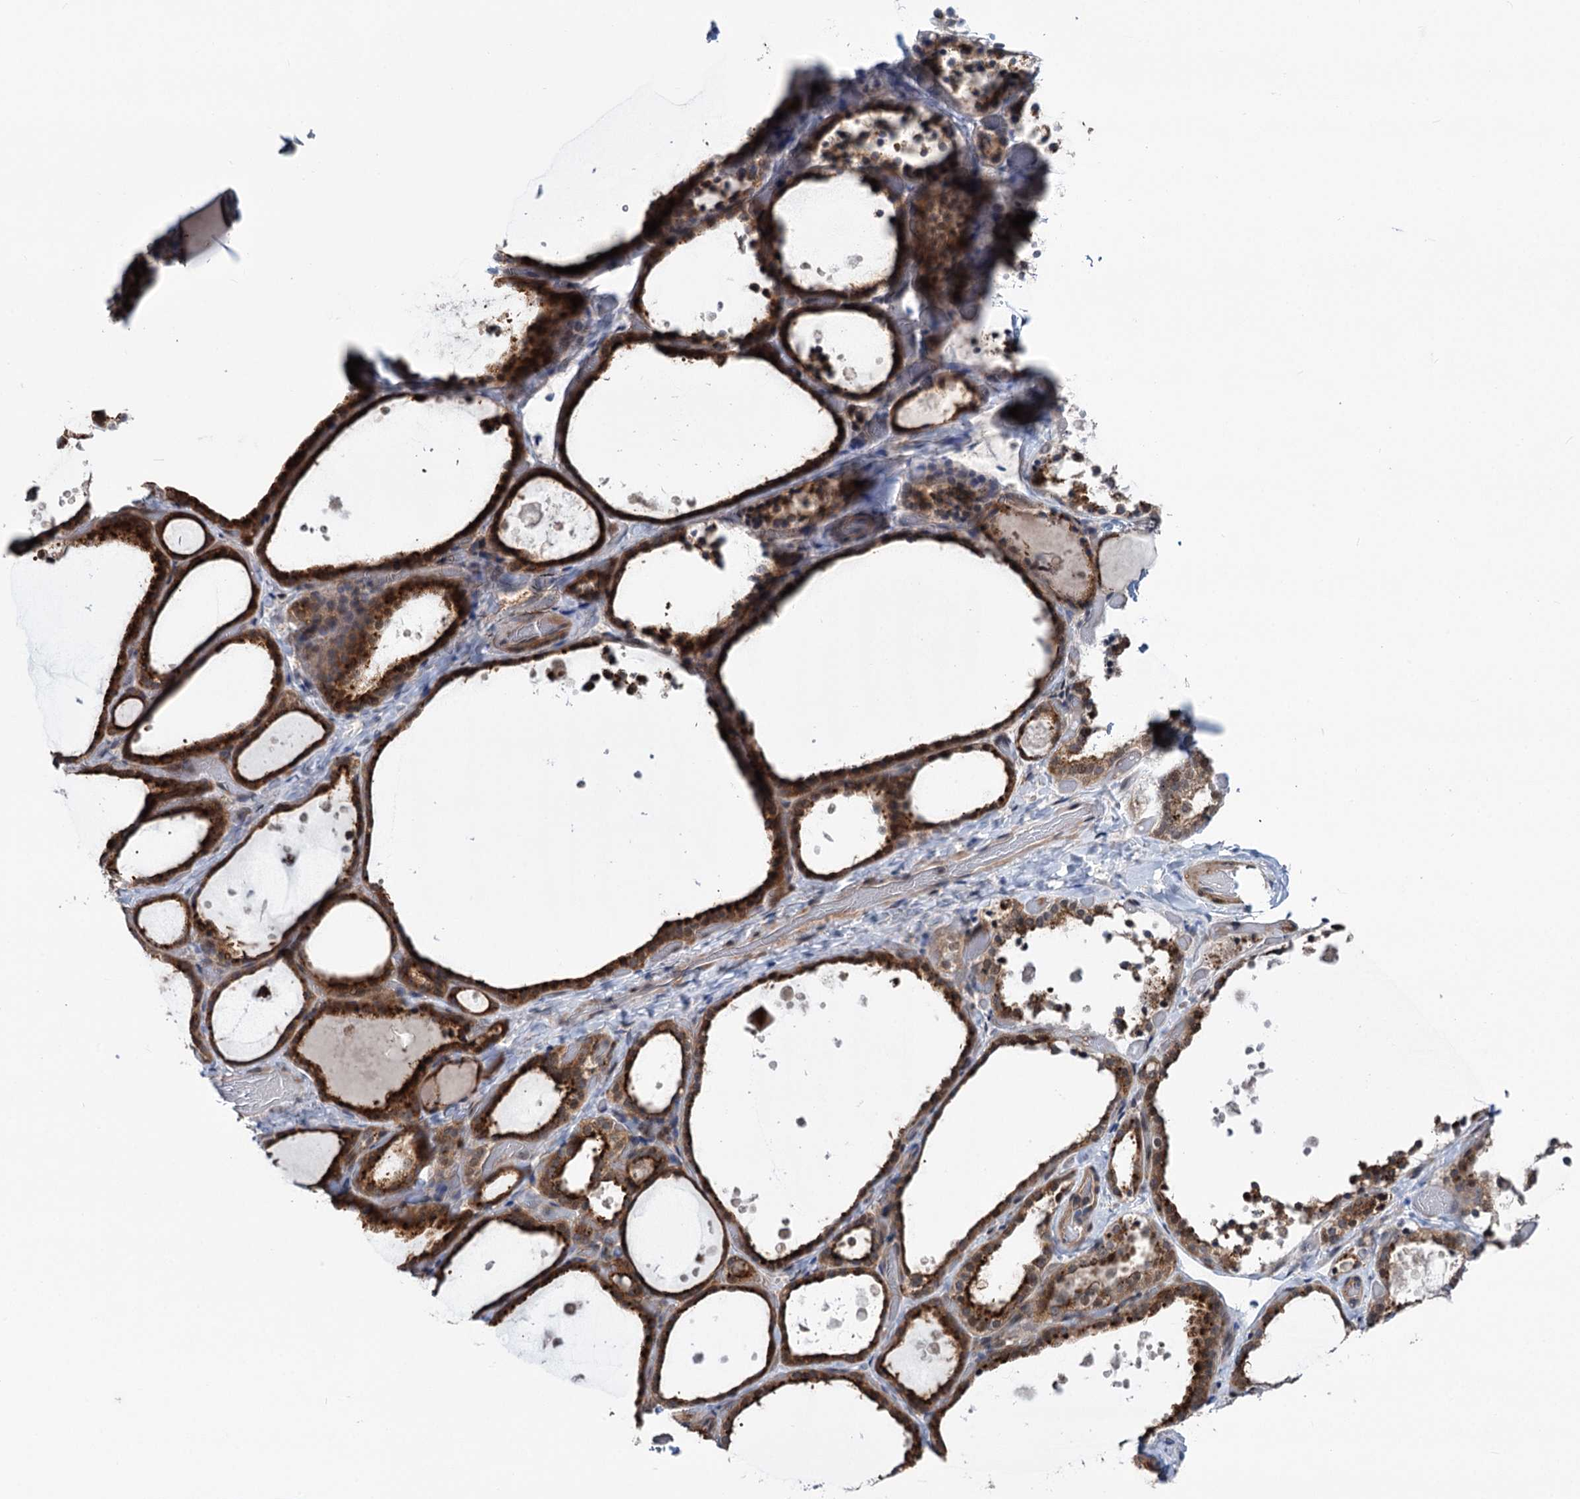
{"staining": {"intensity": "strong", "quantity": ">75%", "location": "cytoplasmic/membranous,nuclear"}, "tissue": "thyroid gland", "cell_type": "Glandular cells", "image_type": "normal", "snomed": [{"axis": "morphology", "description": "Normal tissue, NOS"}, {"axis": "topography", "description": "Thyroid gland"}], "caption": "About >75% of glandular cells in normal thyroid gland exhibit strong cytoplasmic/membranous,nuclear protein positivity as visualized by brown immunohistochemical staining.", "gene": "GPBP1", "patient": {"sex": "female", "age": 44}}